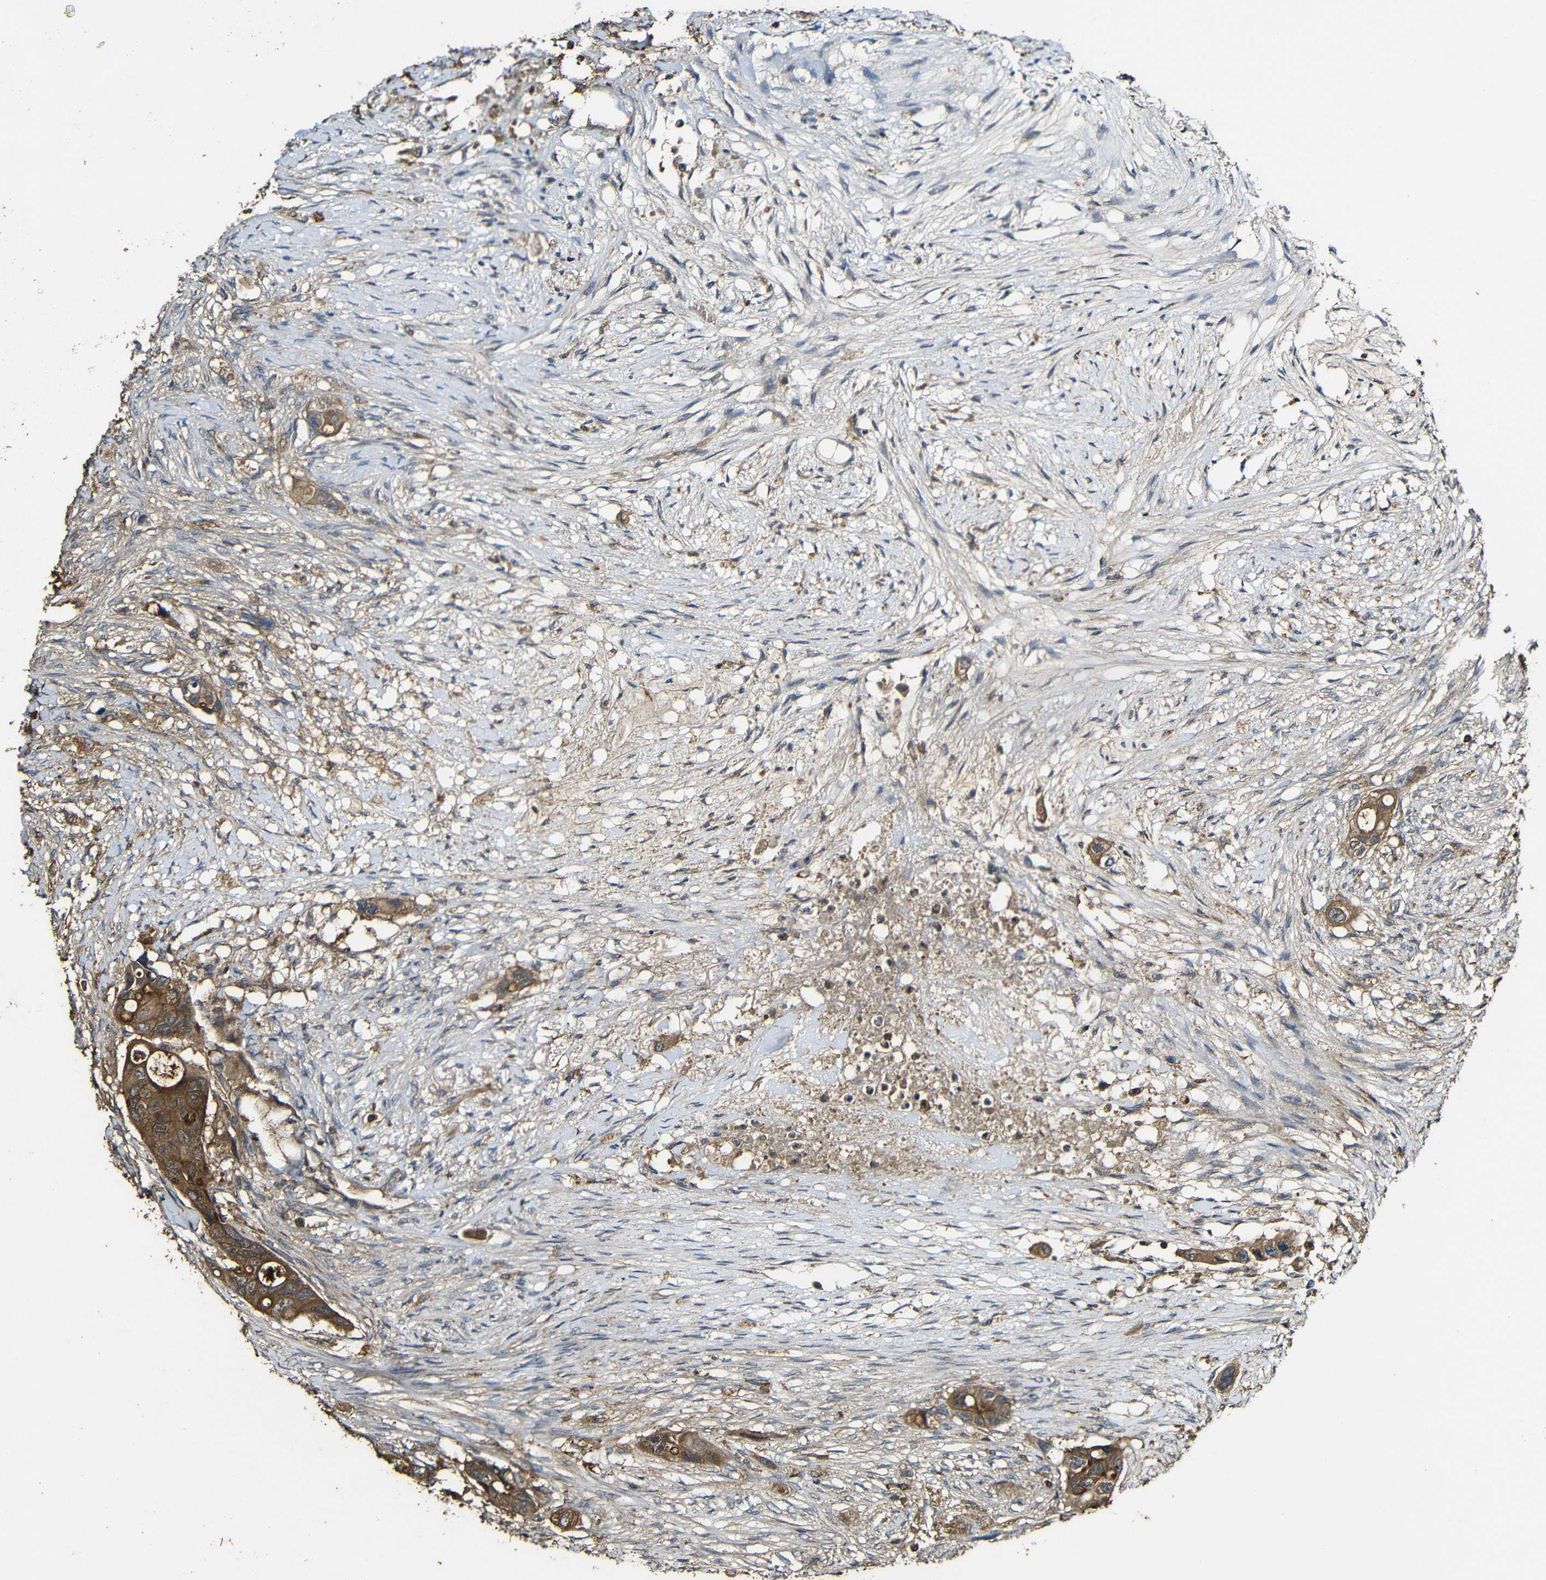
{"staining": {"intensity": "strong", "quantity": ">75%", "location": "cytoplasmic/membranous"}, "tissue": "colorectal cancer", "cell_type": "Tumor cells", "image_type": "cancer", "snomed": [{"axis": "morphology", "description": "Adenocarcinoma, NOS"}, {"axis": "topography", "description": "Colon"}], "caption": "Colorectal cancer was stained to show a protein in brown. There is high levels of strong cytoplasmic/membranous staining in about >75% of tumor cells. (DAB (3,3'-diaminobenzidine) IHC with brightfield microscopy, high magnification).", "gene": "CASP8", "patient": {"sex": "female", "age": 57}}